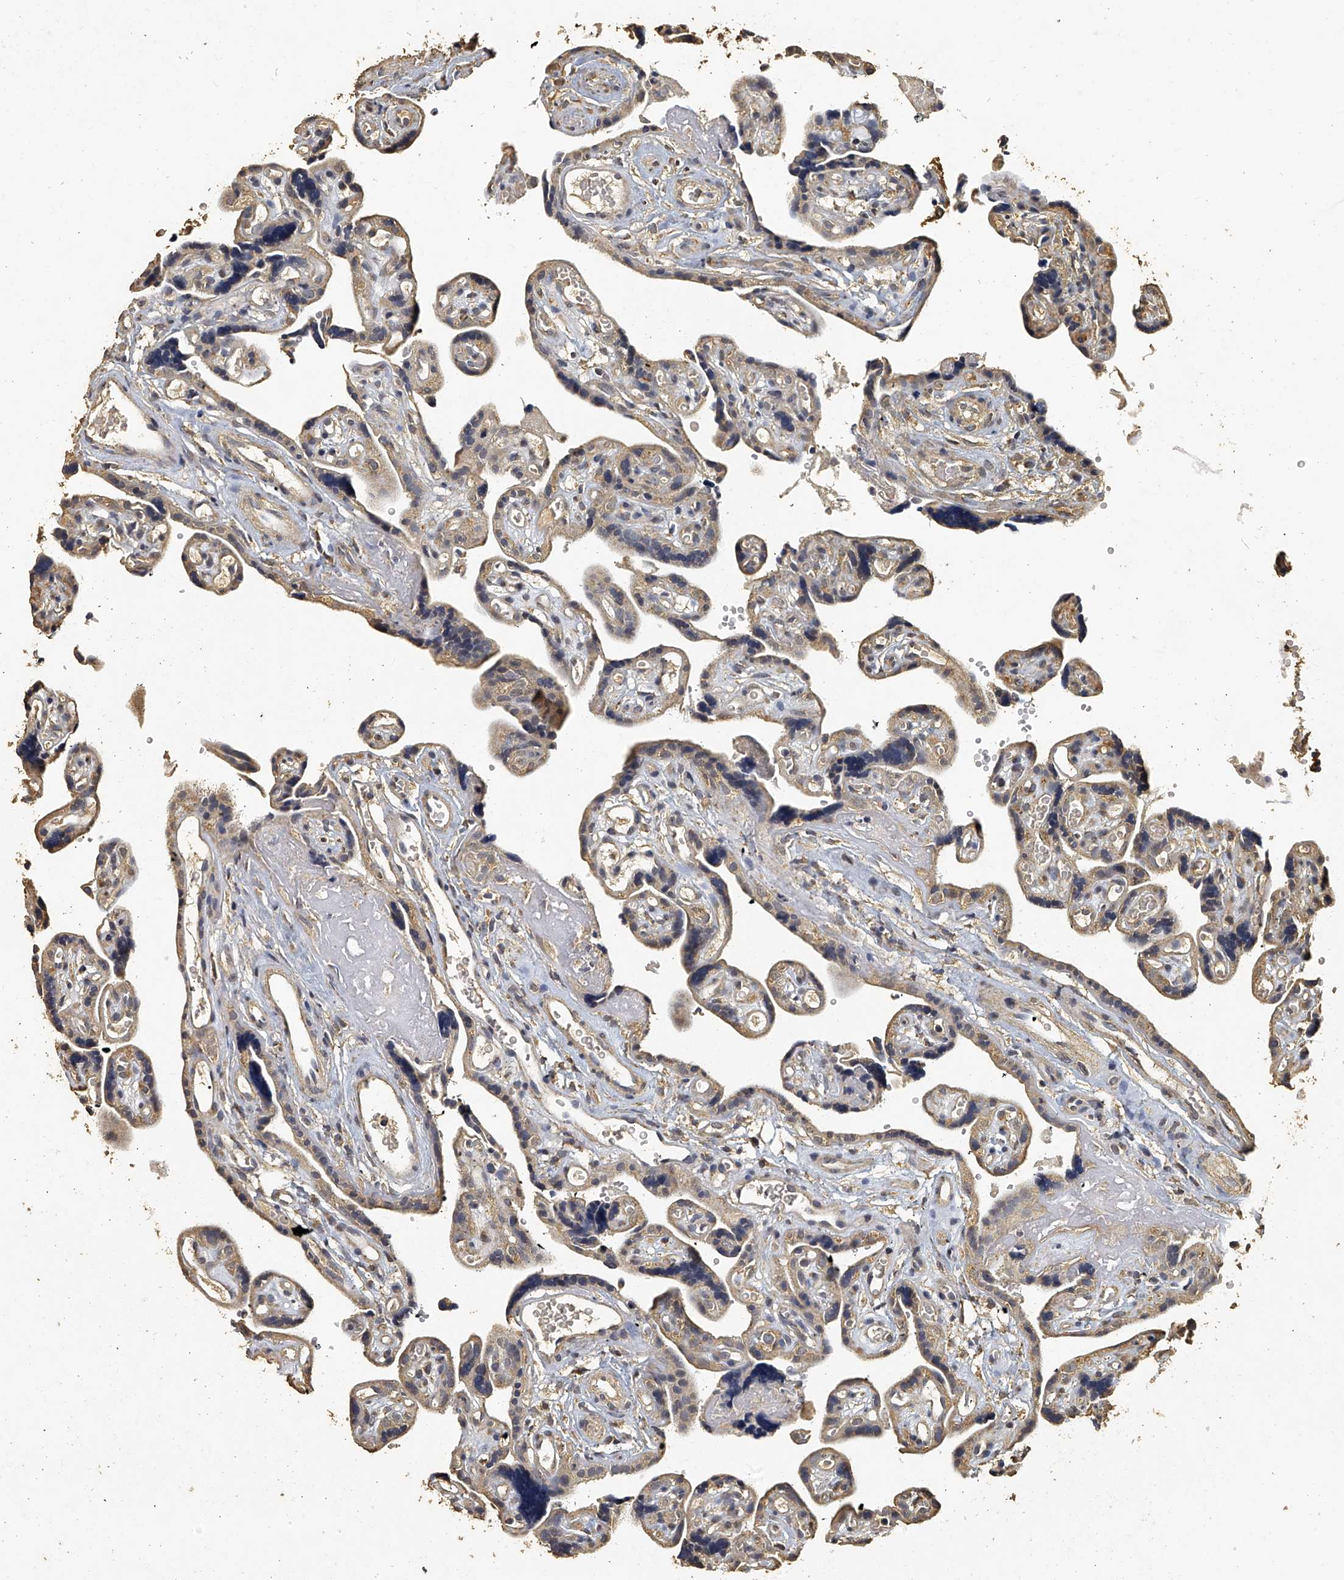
{"staining": {"intensity": "moderate", "quantity": ">75%", "location": "cytoplasmic/membranous,nuclear"}, "tissue": "placenta", "cell_type": "Decidual cells", "image_type": "normal", "snomed": [{"axis": "morphology", "description": "Normal tissue, NOS"}, {"axis": "topography", "description": "Placenta"}], "caption": "Immunohistochemical staining of normal placenta exhibits >75% levels of moderate cytoplasmic/membranous,nuclear protein expression in approximately >75% of decidual cells. (IHC, brightfield microscopy, high magnification).", "gene": "MRPL28", "patient": {"sex": "female", "age": 30}}